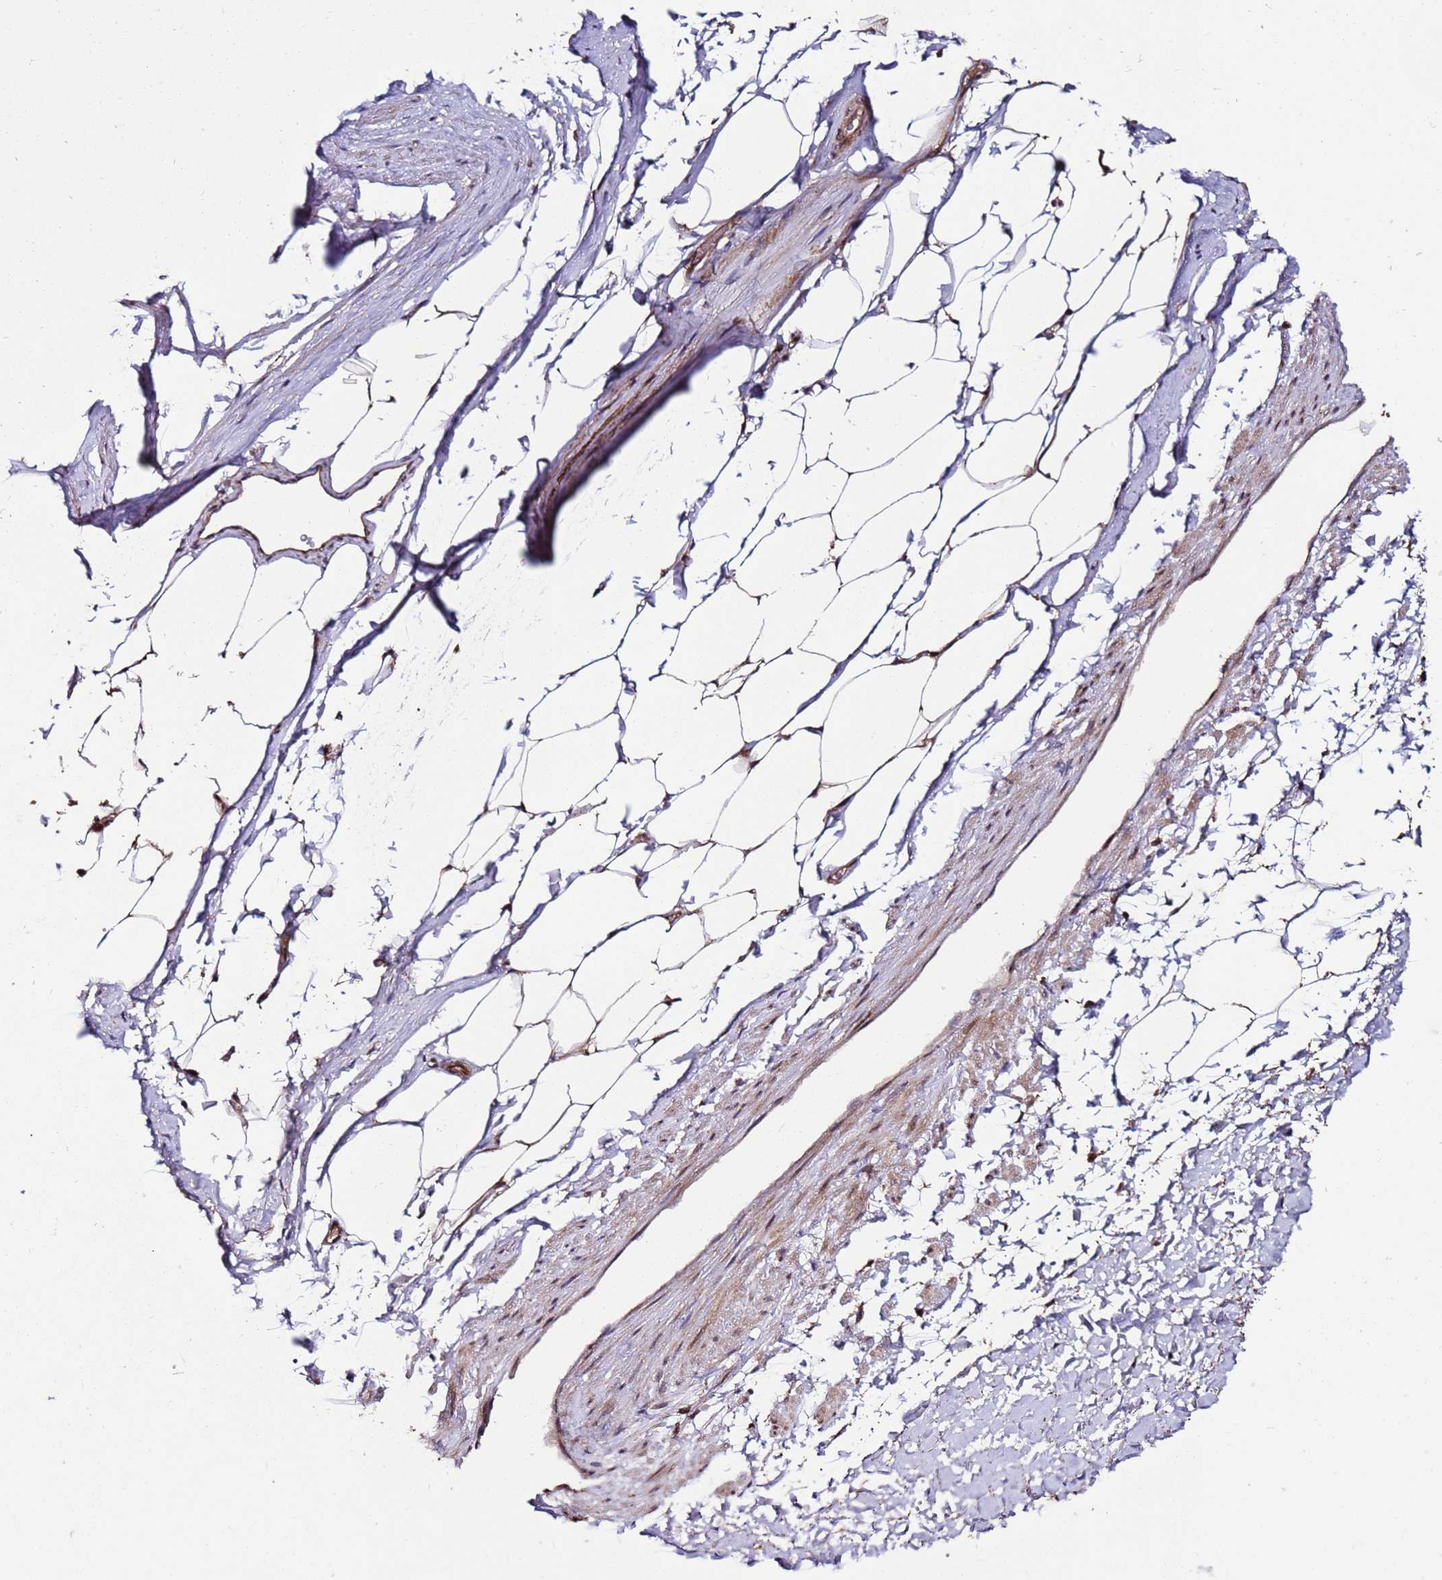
{"staining": {"intensity": "moderate", "quantity": ">75%", "location": "cytoplasmic/membranous"}, "tissue": "adipose tissue", "cell_type": "Adipocytes", "image_type": "normal", "snomed": [{"axis": "morphology", "description": "Normal tissue, NOS"}, {"axis": "morphology", "description": "Adenocarcinoma, Low grade"}, {"axis": "topography", "description": "Prostate"}, {"axis": "topography", "description": "Peripheral nerve tissue"}], "caption": "Moderate cytoplasmic/membranous staining is seen in about >75% of adipocytes in normal adipose tissue.", "gene": "PRODH", "patient": {"sex": "male", "age": 63}}